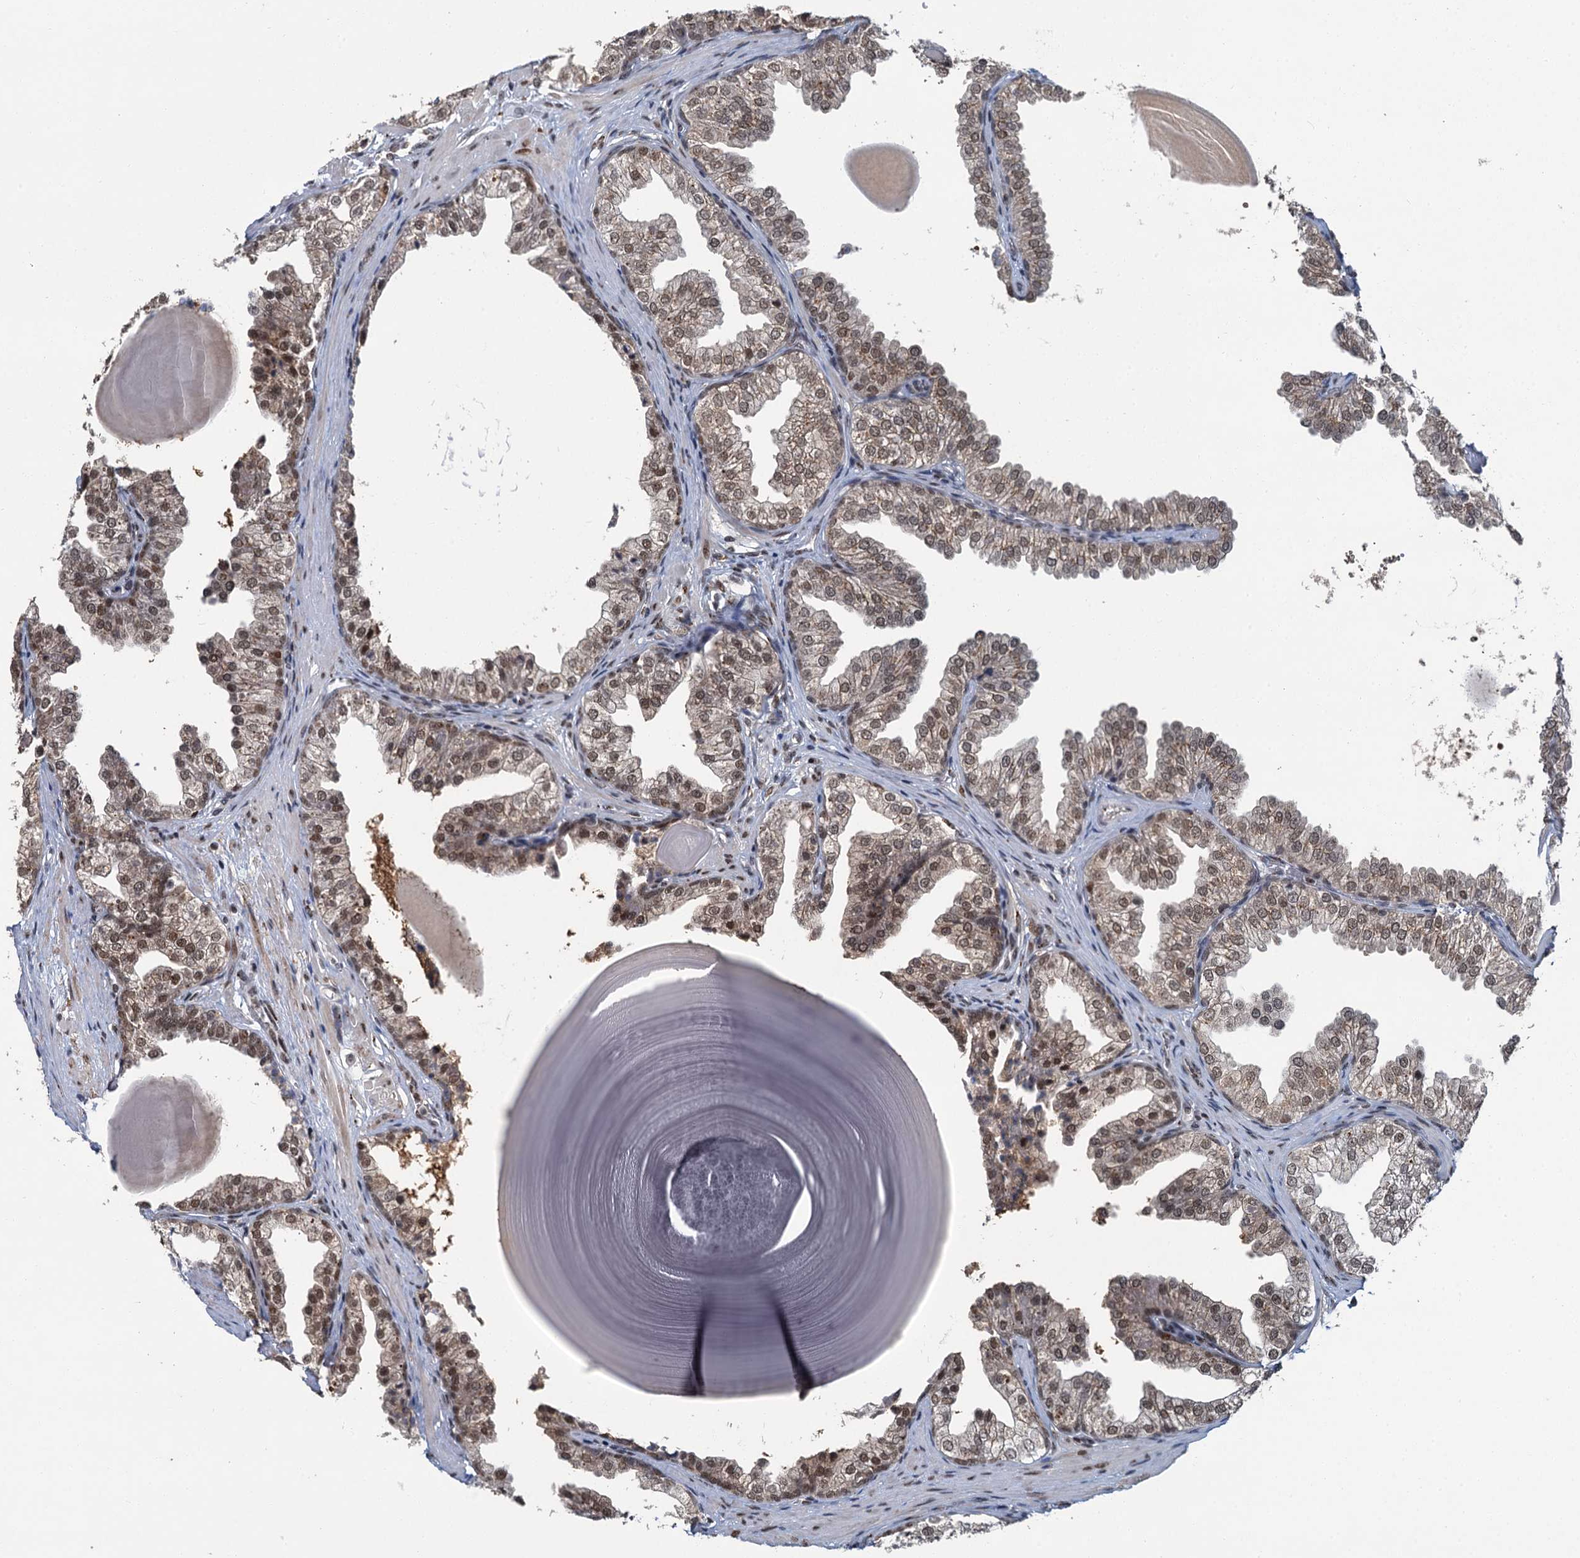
{"staining": {"intensity": "moderate", "quantity": ">75%", "location": "nuclear"}, "tissue": "prostate", "cell_type": "Glandular cells", "image_type": "normal", "snomed": [{"axis": "morphology", "description": "Normal tissue, NOS"}, {"axis": "topography", "description": "Prostate"}], "caption": "DAB immunohistochemical staining of benign prostate demonstrates moderate nuclear protein expression in about >75% of glandular cells. The staining is performed using DAB (3,3'-diaminobenzidine) brown chromogen to label protein expression. The nuclei are counter-stained blue using hematoxylin.", "gene": "PPHLN1", "patient": {"sex": "male", "age": 48}}